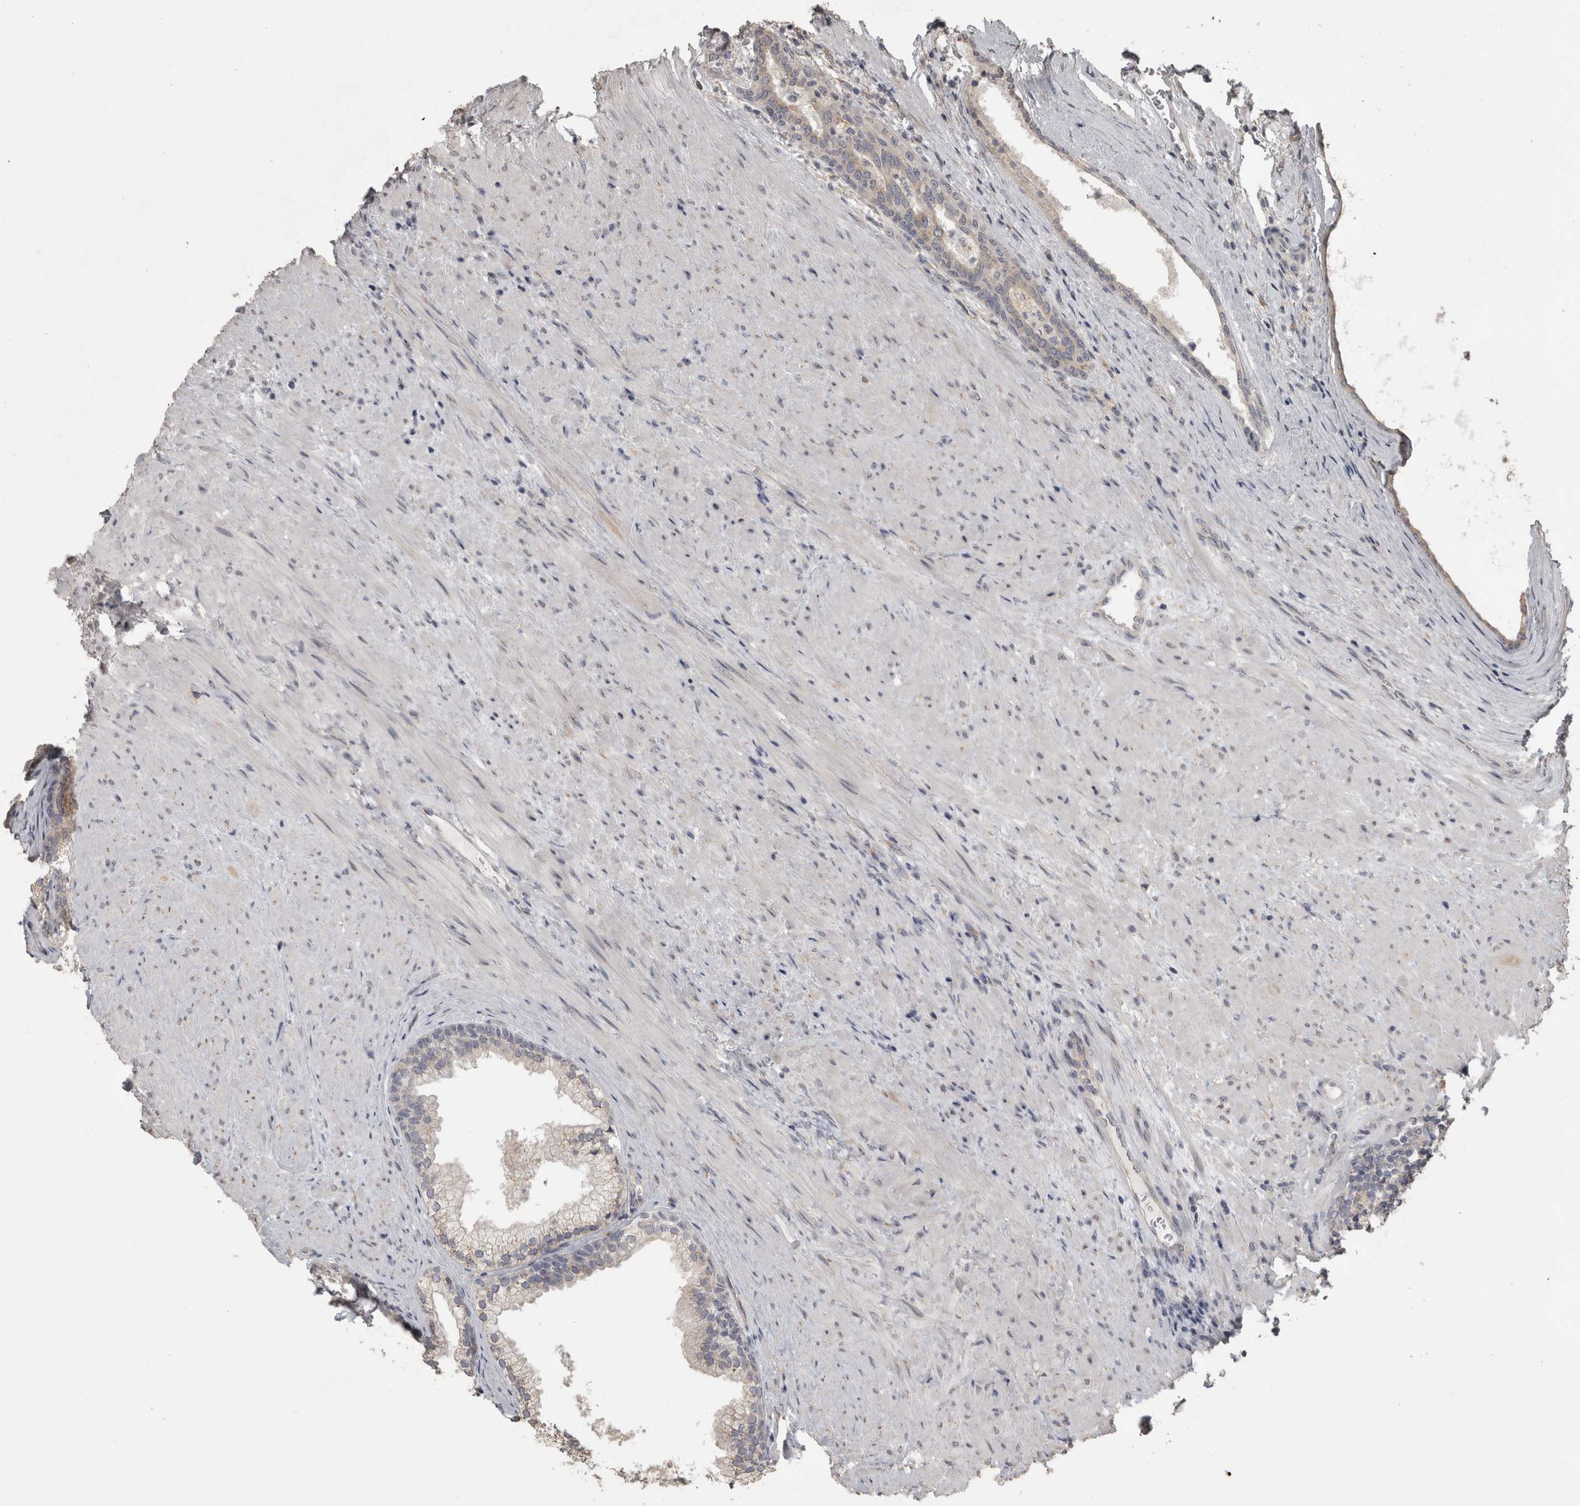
{"staining": {"intensity": "weak", "quantity": "<25%", "location": "cytoplasmic/membranous"}, "tissue": "prostate", "cell_type": "Glandular cells", "image_type": "normal", "snomed": [{"axis": "morphology", "description": "Normal tissue, NOS"}, {"axis": "topography", "description": "Prostate"}], "caption": "This is a photomicrograph of immunohistochemistry staining of normal prostate, which shows no staining in glandular cells.", "gene": "RAB29", "patient": {"sex": "male", "age": 76}}